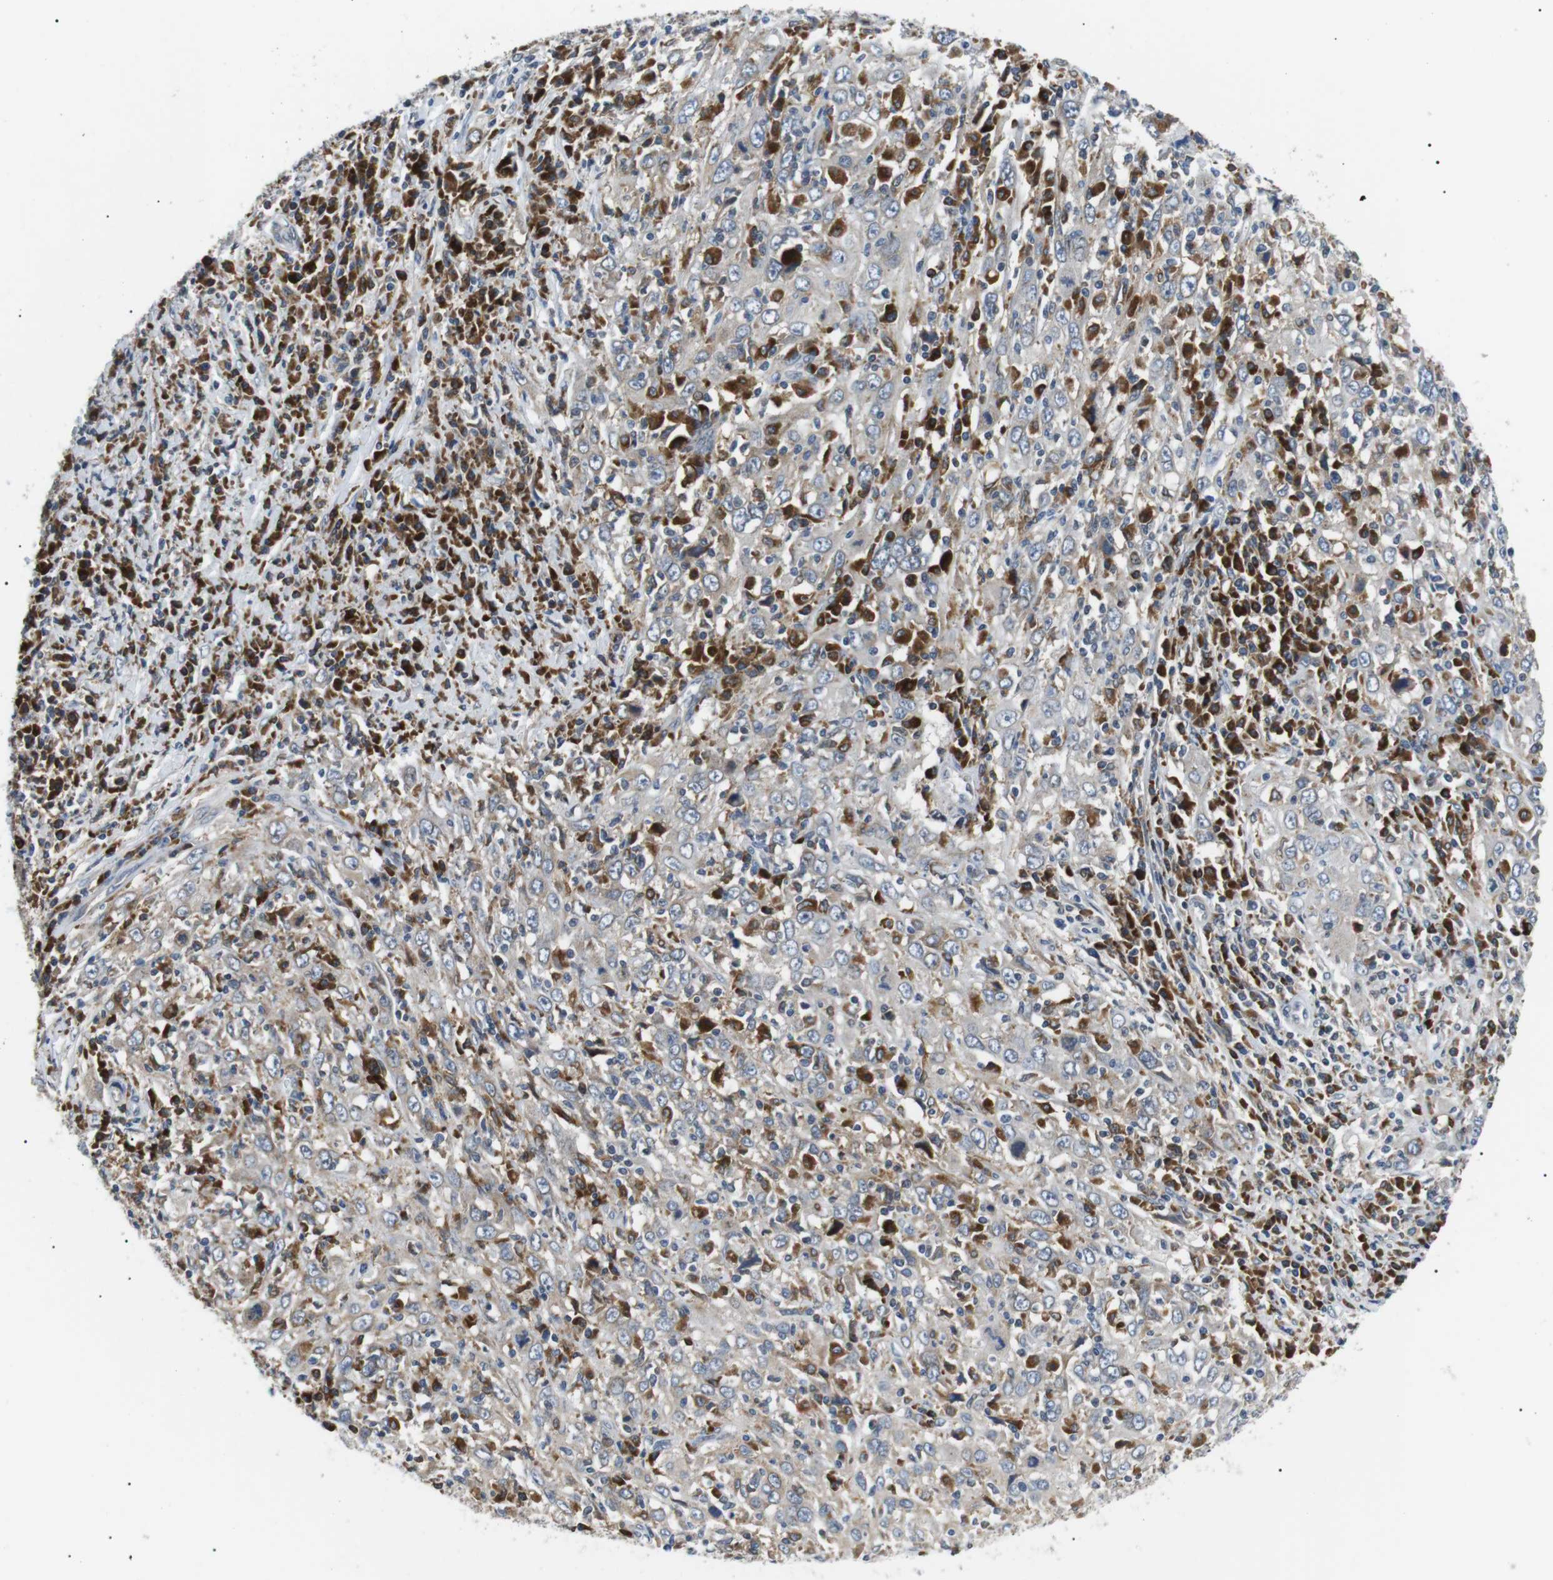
{"staining": {"intensity": "weak", "quantity": "25%-75%", "location": "cytoplasmic/membranous"}, "tissue": "cervical cancer", "cell_type": "Tumor cells", "image_type": "cancer", "snomed": [{"axis": "morphology", "description": "Squamous cell carcinoma, NOS"}, {"axis": "topography", "description": "Cervix"}], "caption": "A low amount of weak cytoplasmic/membranous positivity is present in about 25%-75% of tumor cells in cervical cancer (squamous cell carcinoma) tissue.", "gene": "RAB9A", "patient": {"sex": "female", "age": 46}}